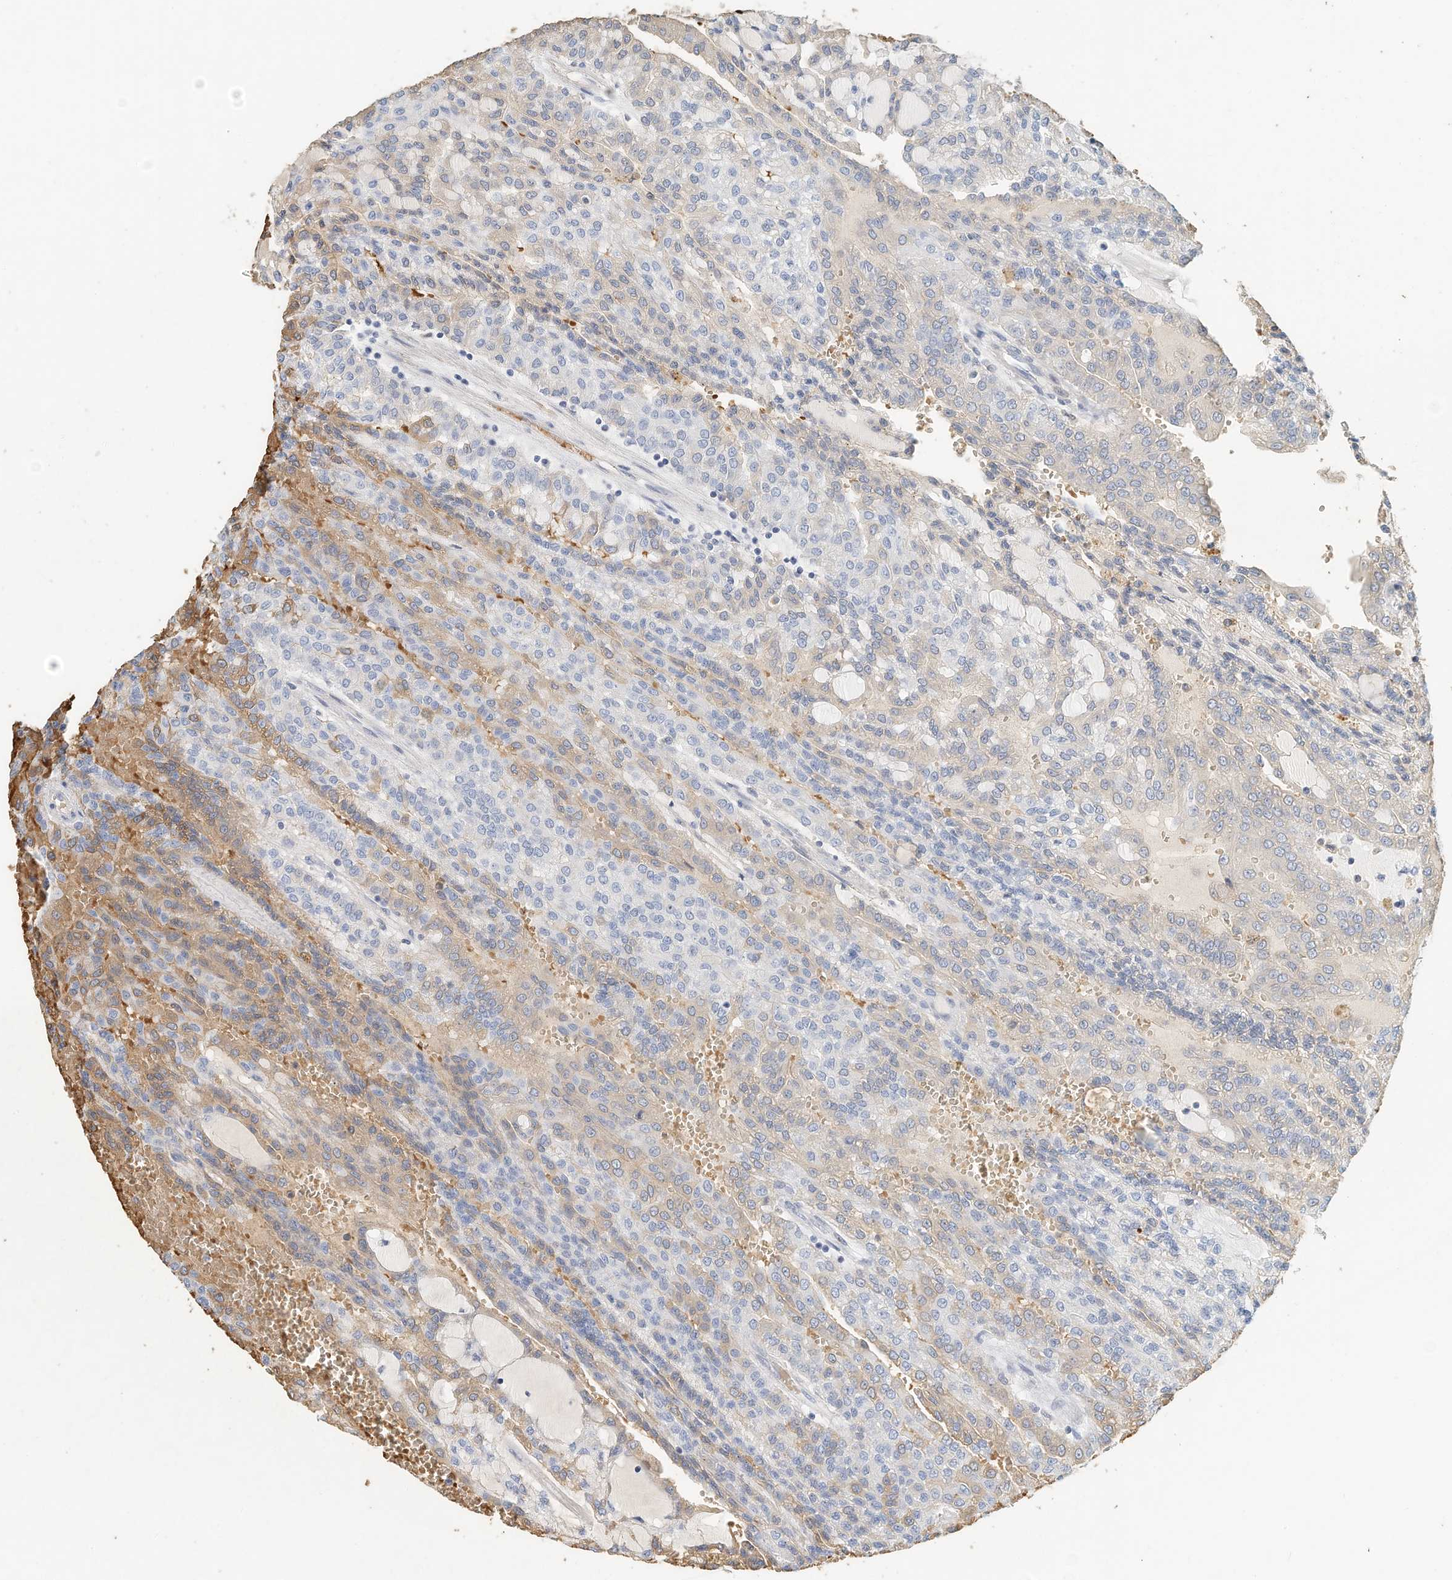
{"staining": {"intensity": "weak", "quantity": "<25%", "location": "cytoplasmic/membranous"}, "tissue": "renal cancer", "cell_type": "Tumor cells", "image_type": "cancer", "snomed": [{"axis": "morphology", "description": "Adenocarcinoma, NOS"}, {"axis": "topography", "description": "Kidney"}], "caption": "The IHC micrograph has no significant positivity in tumor cells of renal cancer tissue. (Brightfield microscopy of DAB (3,3'-diaminobenzidine) IHC at high magnification).", "gene": "RCAN3", "patient": {"sex": "male", "age": 63}}